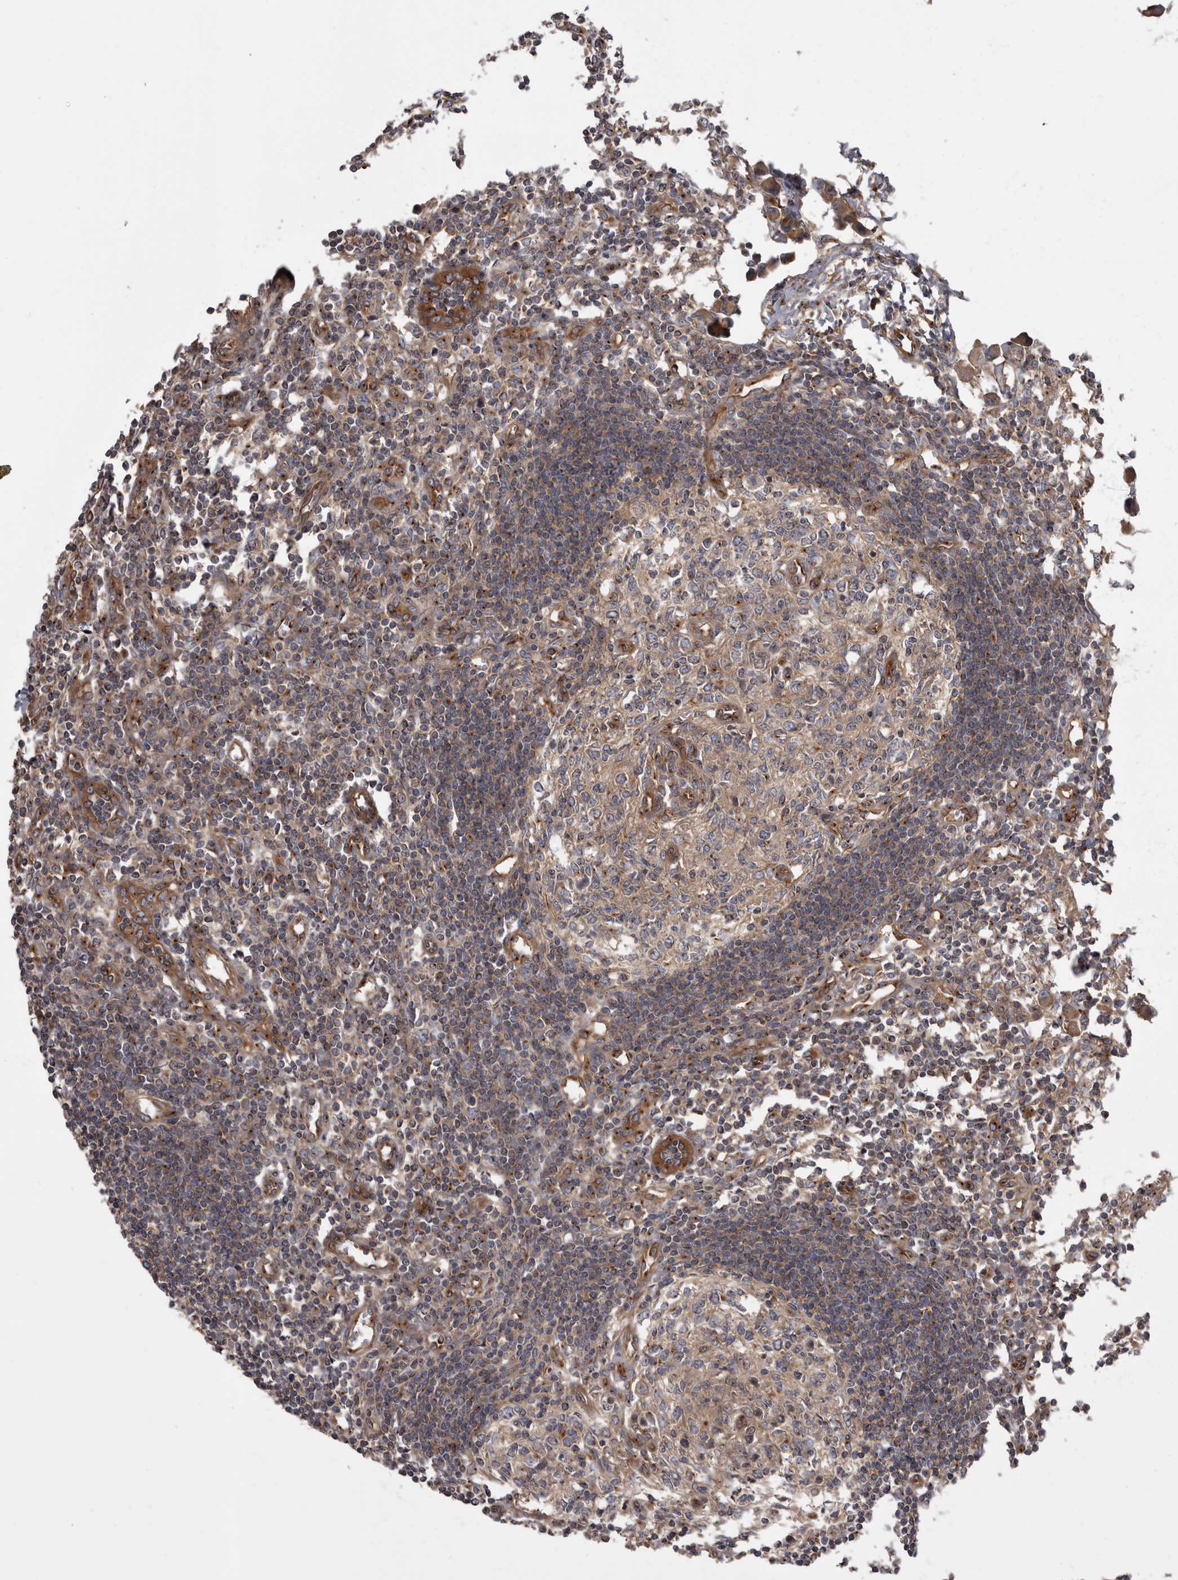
{"staining": {"intensity": "moderate", "quantity": ">75%", "location": "cytoplasmic/membranous"}, "tissue": "lymph node", "cell_type": "Germinal center cells", "image_type": "normal", "snomed": [{"axis": "morphology", "description": "Normal tissue, NOS"}, {"axis": "morphology", "description": "Malignant melanoma, Metastatic site"}, {"axis": "topography", "description": "Lymph node"}], "caption": "Germinal center cells display medium levels of moderate cytoplasmic/membranous positivity in about >75% of cells in benign human lymph node.", "gene": "HOOK3", "patient": {"sex": "male", "age": 41}}